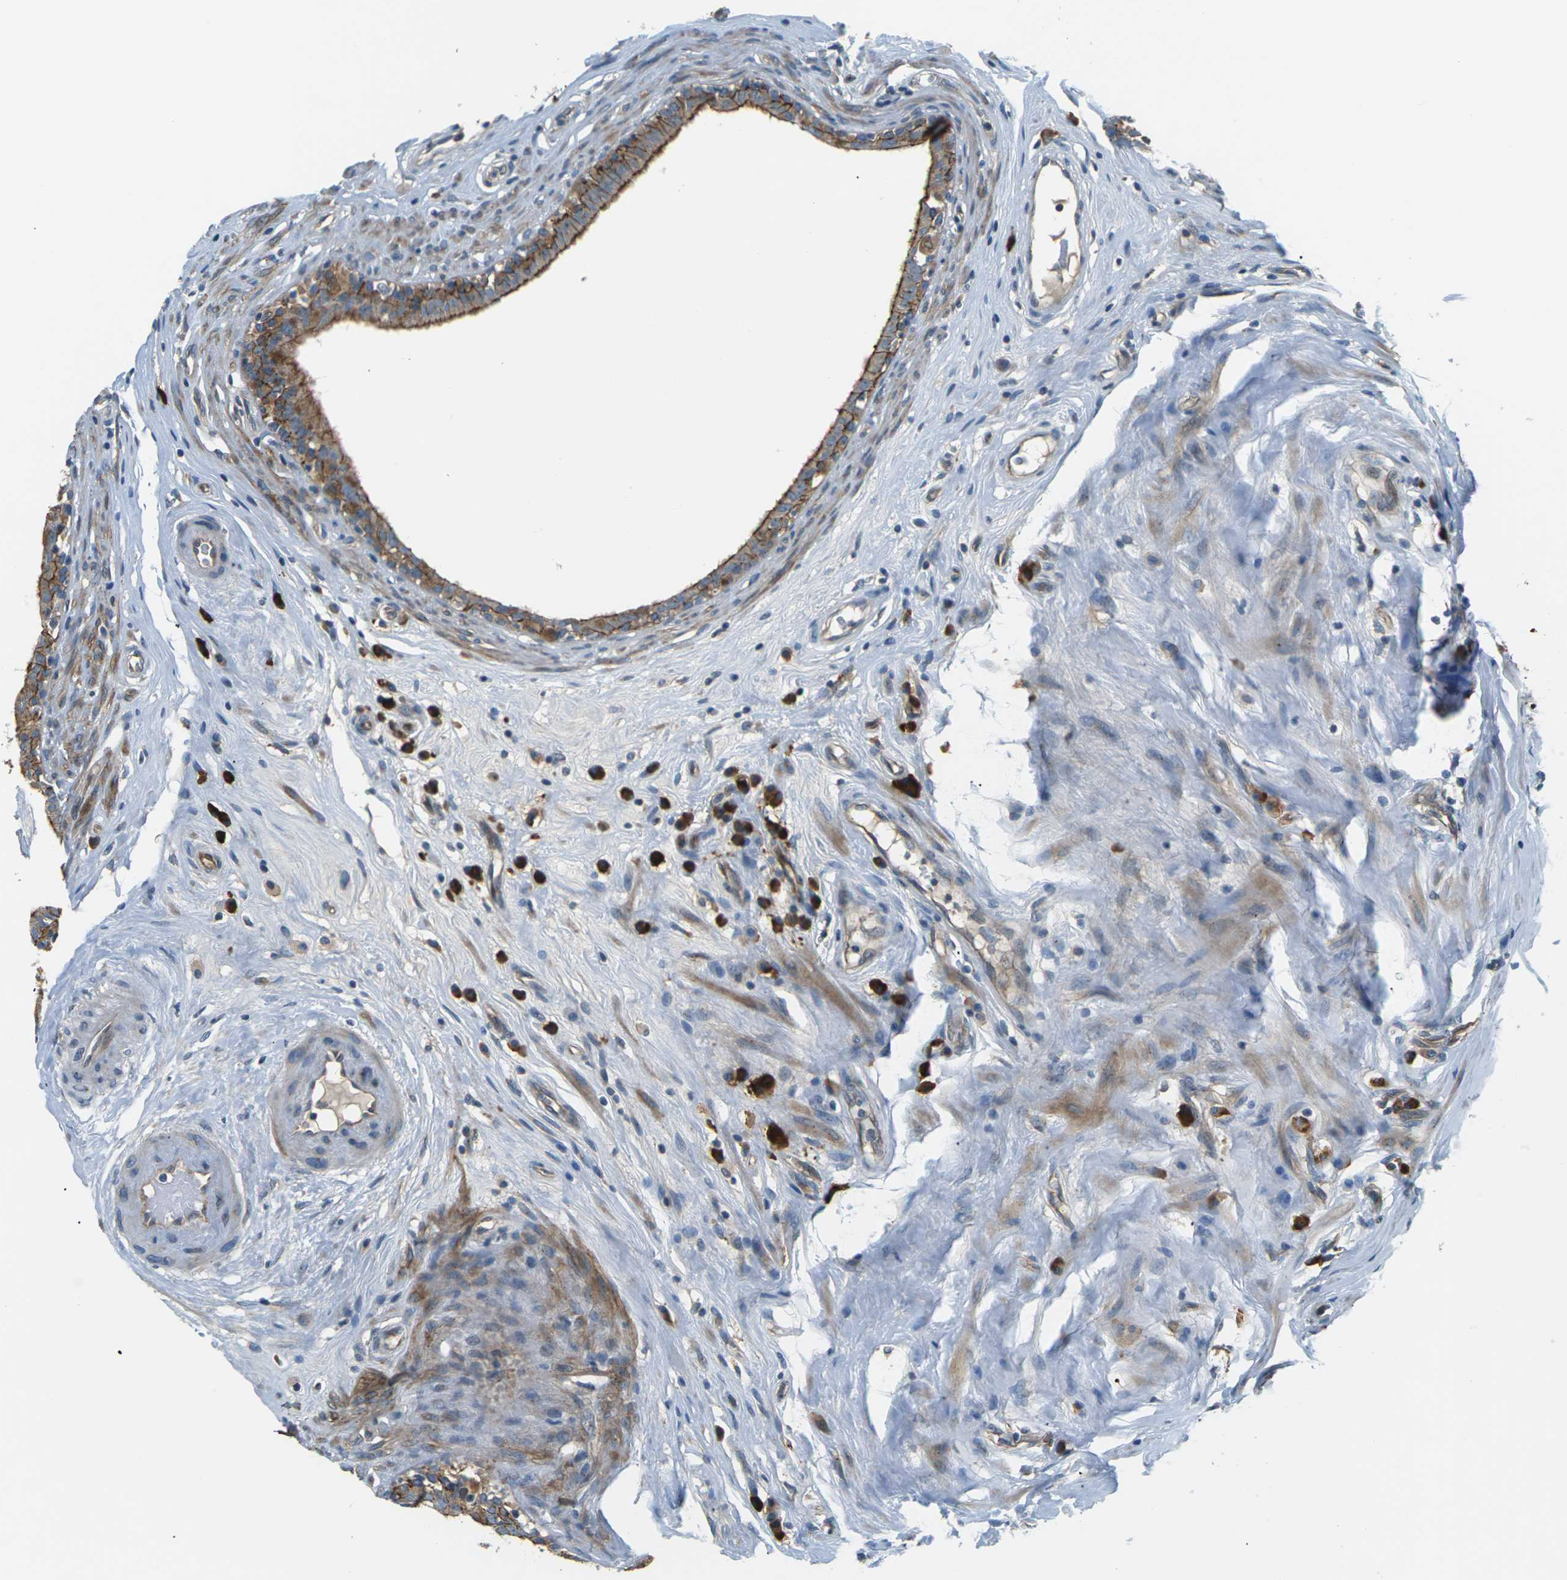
{"staining": {"intensity": "strong", "quantity": ">75%", "location": "cytoplasmic/membranous"}, "tissue": "epididymis", "cell_type": "Glandular cells", "image_type": "normal", "snomed": [{"axis": "morphology", "description": "Normal tissue, NOS"}, {"axis": "morphology", "description": "Inflammation, NOS"}, {"axis": "topography", "description": "Epididymis"}], "caption": "A high-resolution photomicrograph shows immunohistochemistry (IHC) staining of normal epididymis, which demonstrates strong cytoplasmic/membranous expression in about >75% of glandular cells. (DAB IHC with brightfield microscopy, high magnification).", "gene": "SLC13A3", "patient": {"sex": "male", "age": 84}}